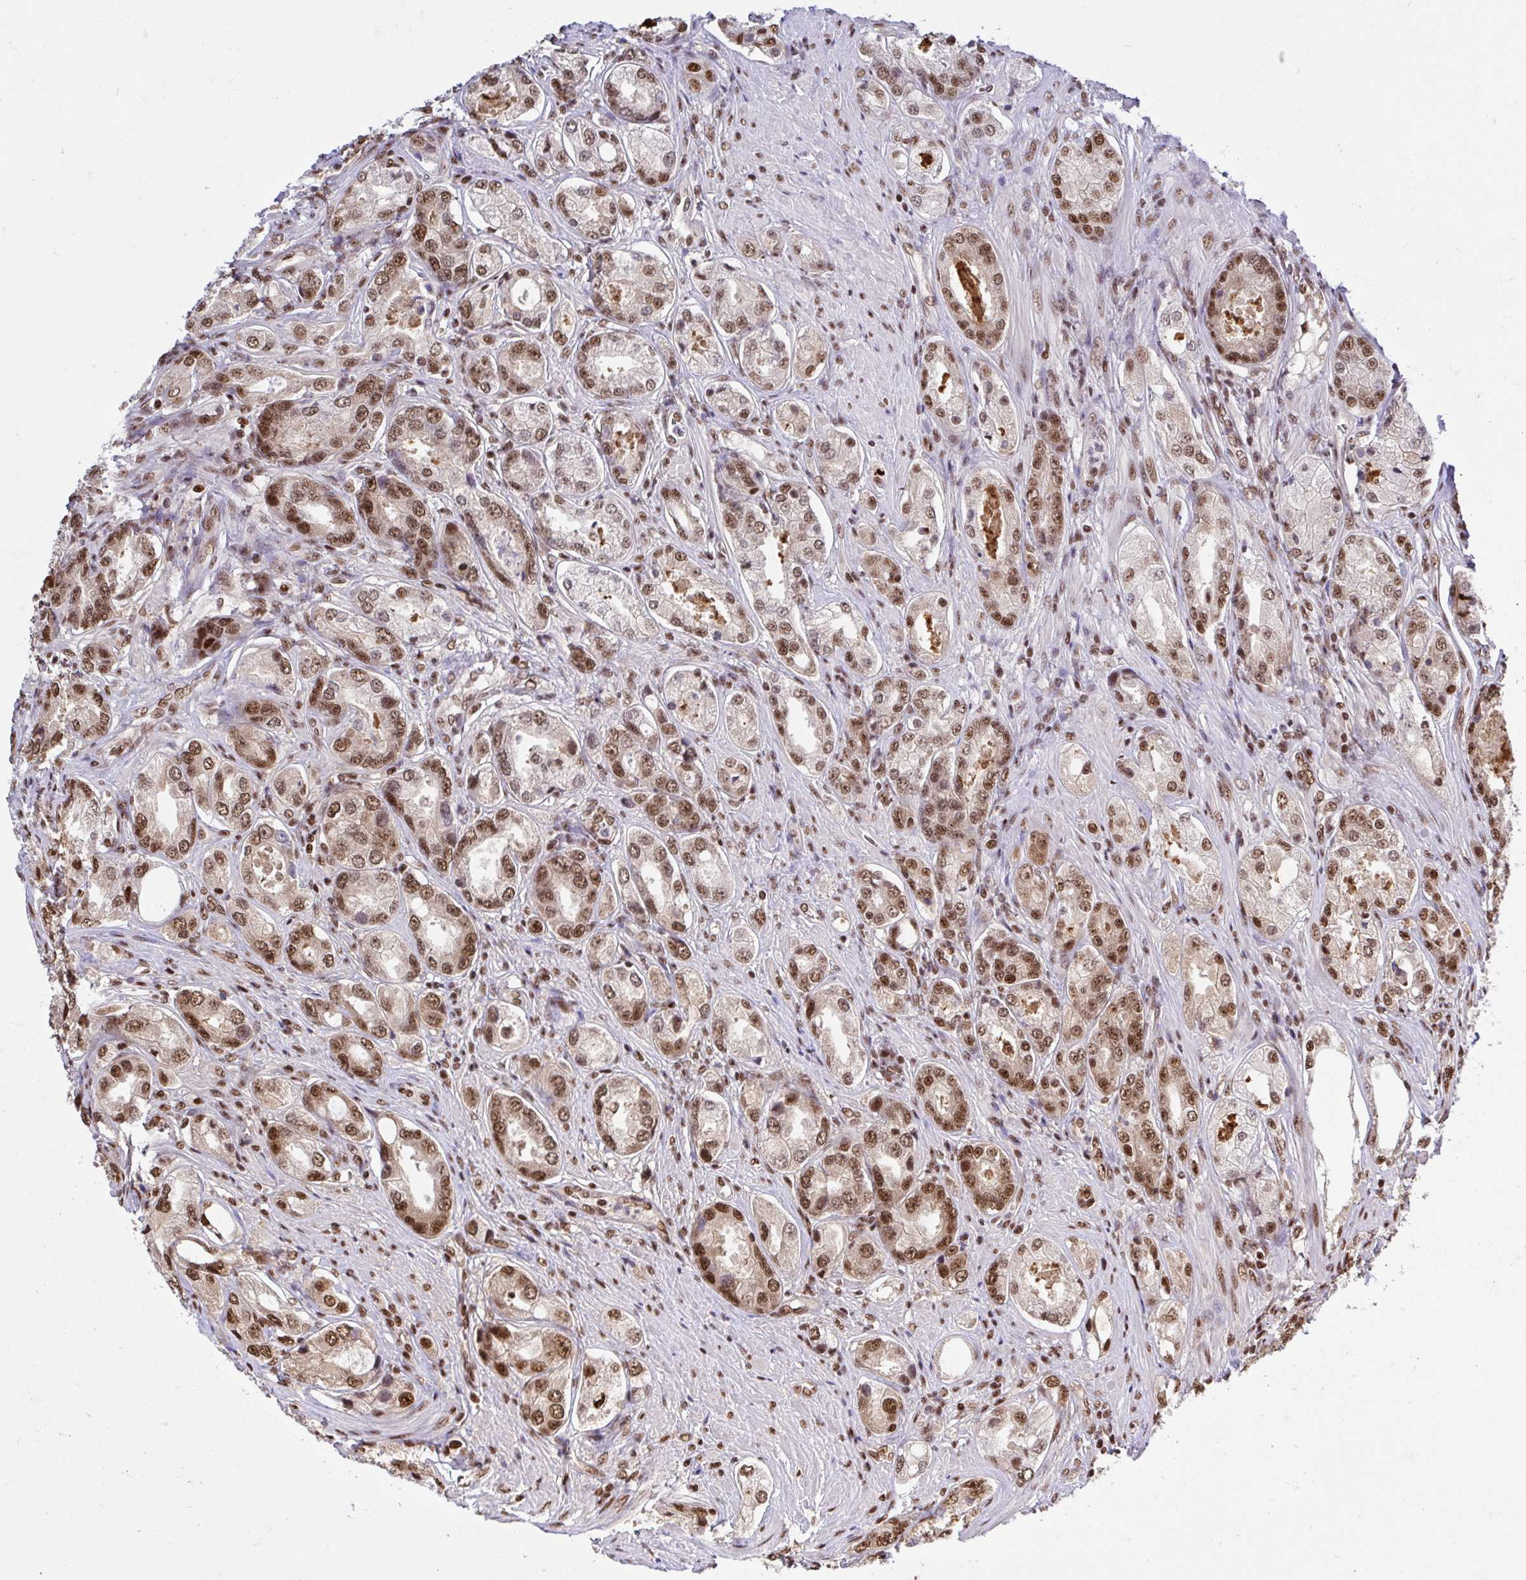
{"staining": {"intensity": "moderate", "quantity": ">75%", "location": "nuclear"}, "tissue": "prostate cancer", "cell_type": "Tumor cells", "image_type": "cancer", "snomed": [{"axis": "morphology", "description": "Adenocarcinoma, Low grade"}, {"axis": "topography", "description": "Prostate"}], "caption": "A photomicrograph of prostate cancer (adenocarcinoma (low-grade)) stained for a protein displays moderate nuclear brown staining in tumor cells.", "gene": "ABCA9", "patient": {"sex": "male", "age": 68}}